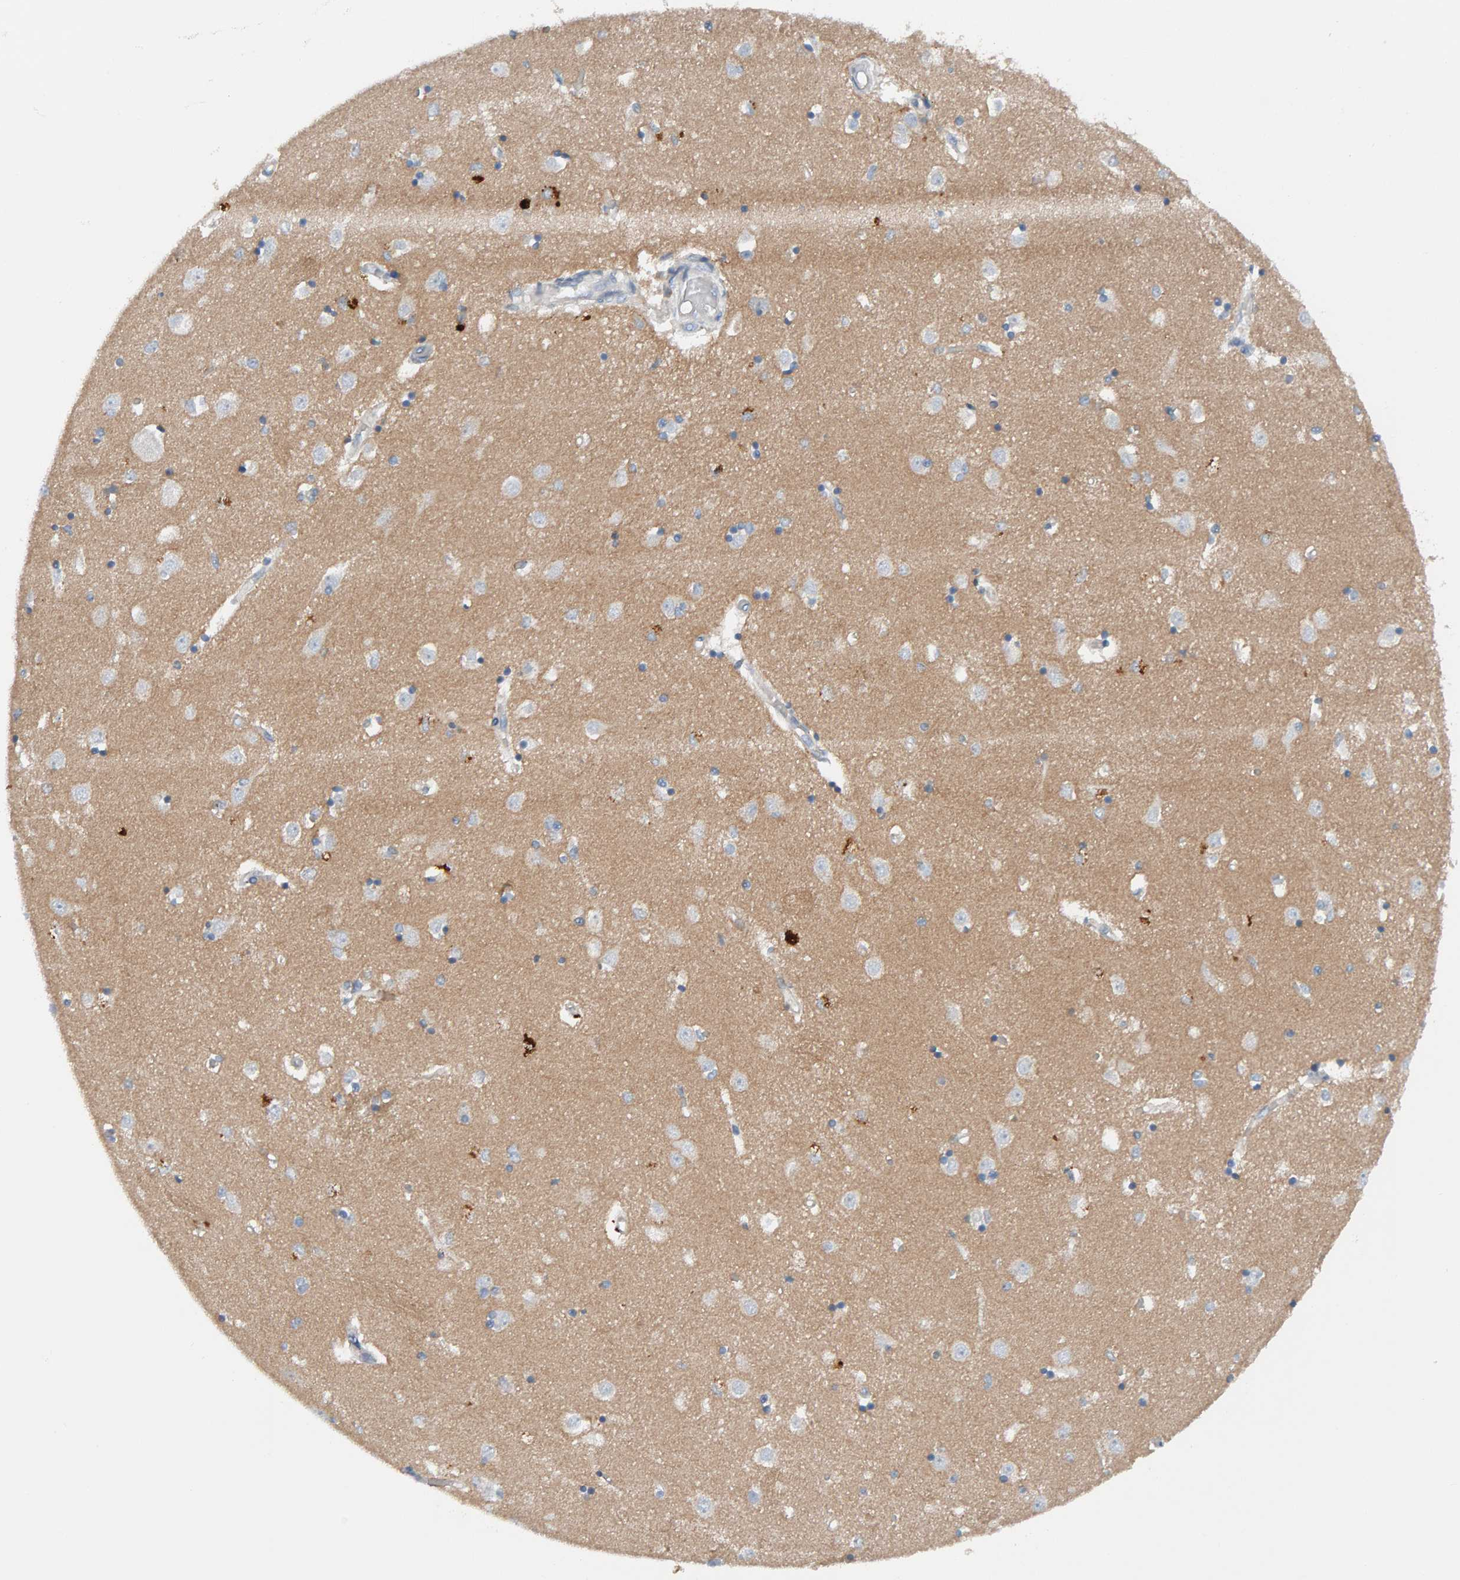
{"staining": {"intensity": "weak", "quantity": "<25%", "location": "cytoplasmic/membranous"}, "tissue": "caudate", "cell_type": "Glial cells", "image_type": "normal", "snomed": [{"axis": "morphology", "description": "Normal tissue, NOS"}, {"axis": "topography", "description": "Lateral ventricle wall"}], "caption": "IHC of unremarkable human caudate reveals no staining in glial cells.", "gene": "FYN", "patient": {"sex": "male", "age": 45}}